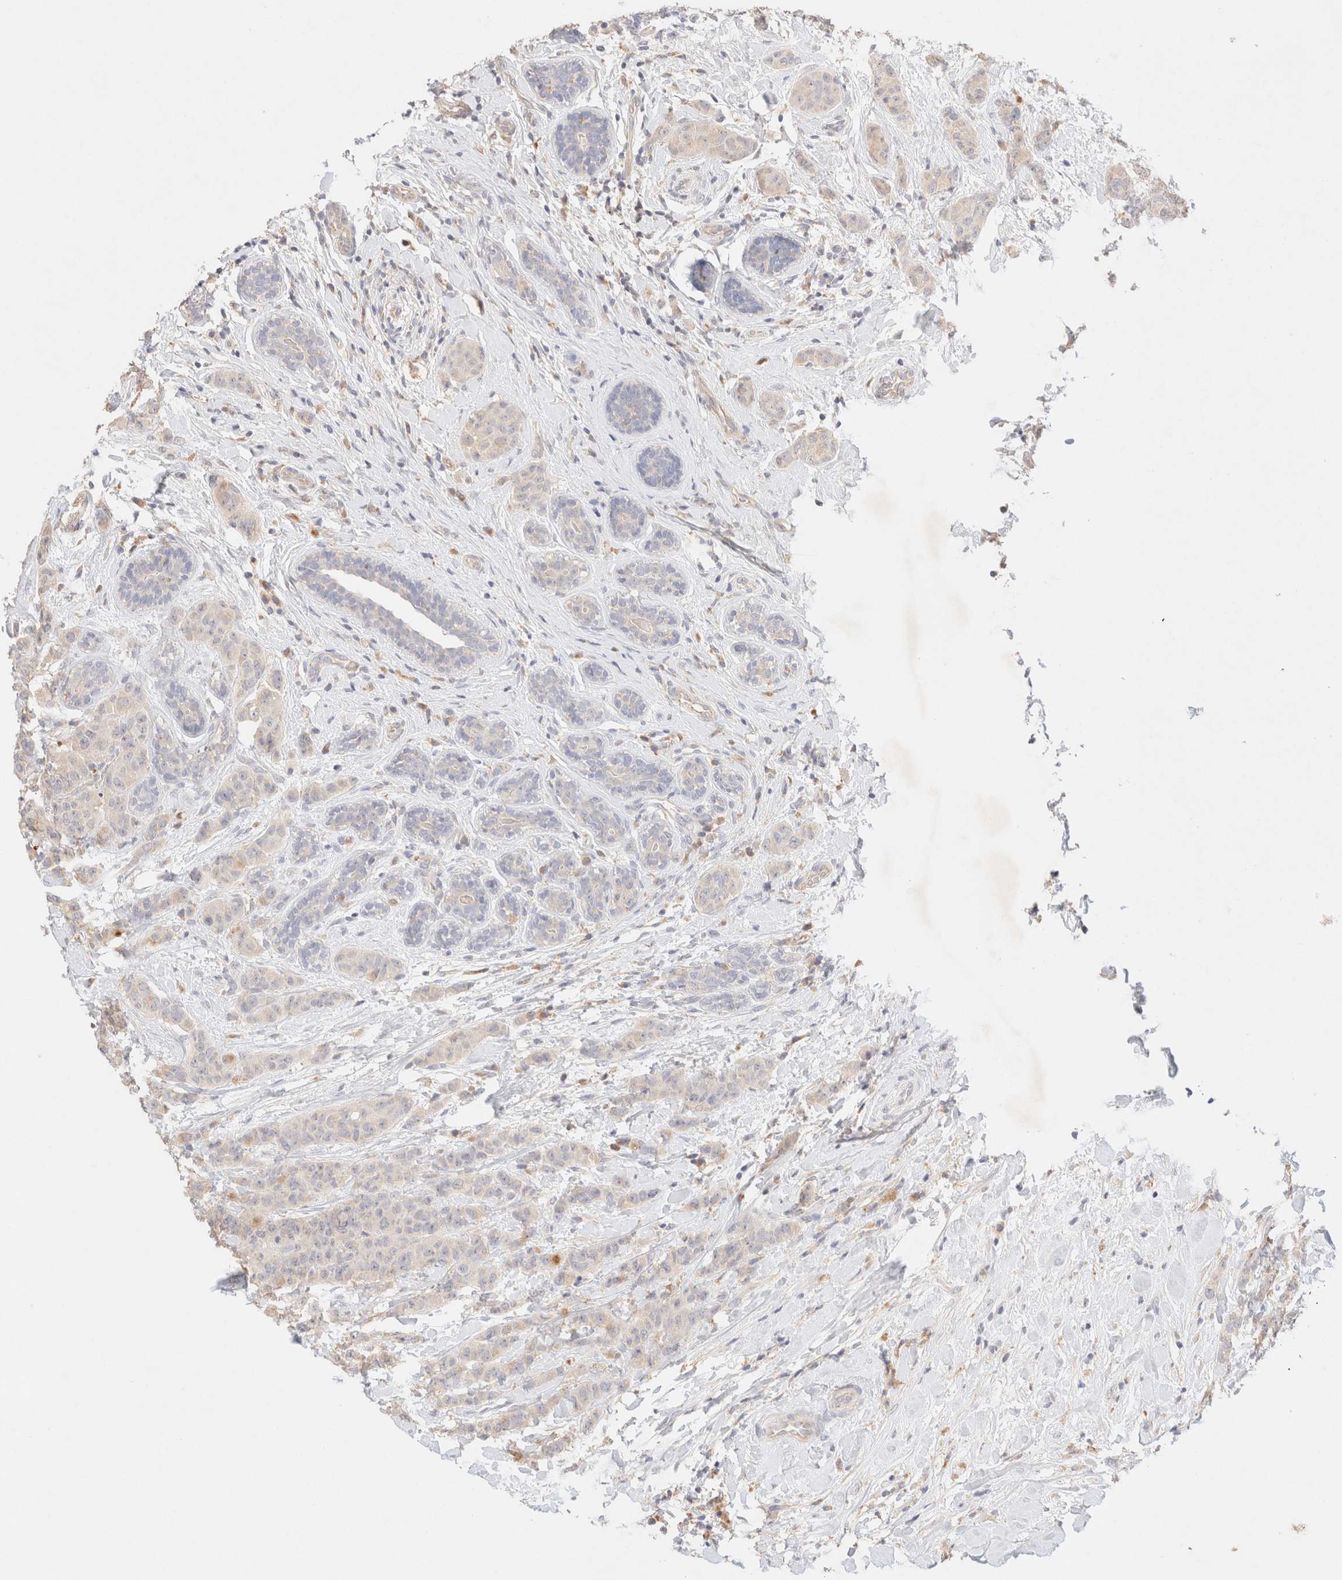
{"staining": {"intensity": "negative", "quantity": "none", "location": "none"}, "tissue": "breast cancer", "cell_type": "Tumor cells", "image_type": "cancer", "snomed": [{"axis": "morphology", "description": "Normal tissue, NOS"}, {"axis": "morphology", "description": "Duct carcinoma"}, {"axis": "topography", "description": "Breast"}], "caption": "Immunohistochemical staining of human breast cancer reveals no significant staining in tumor cells.", "gene": "SNTB1", "patient": {"sex": "female", "age": 40}}